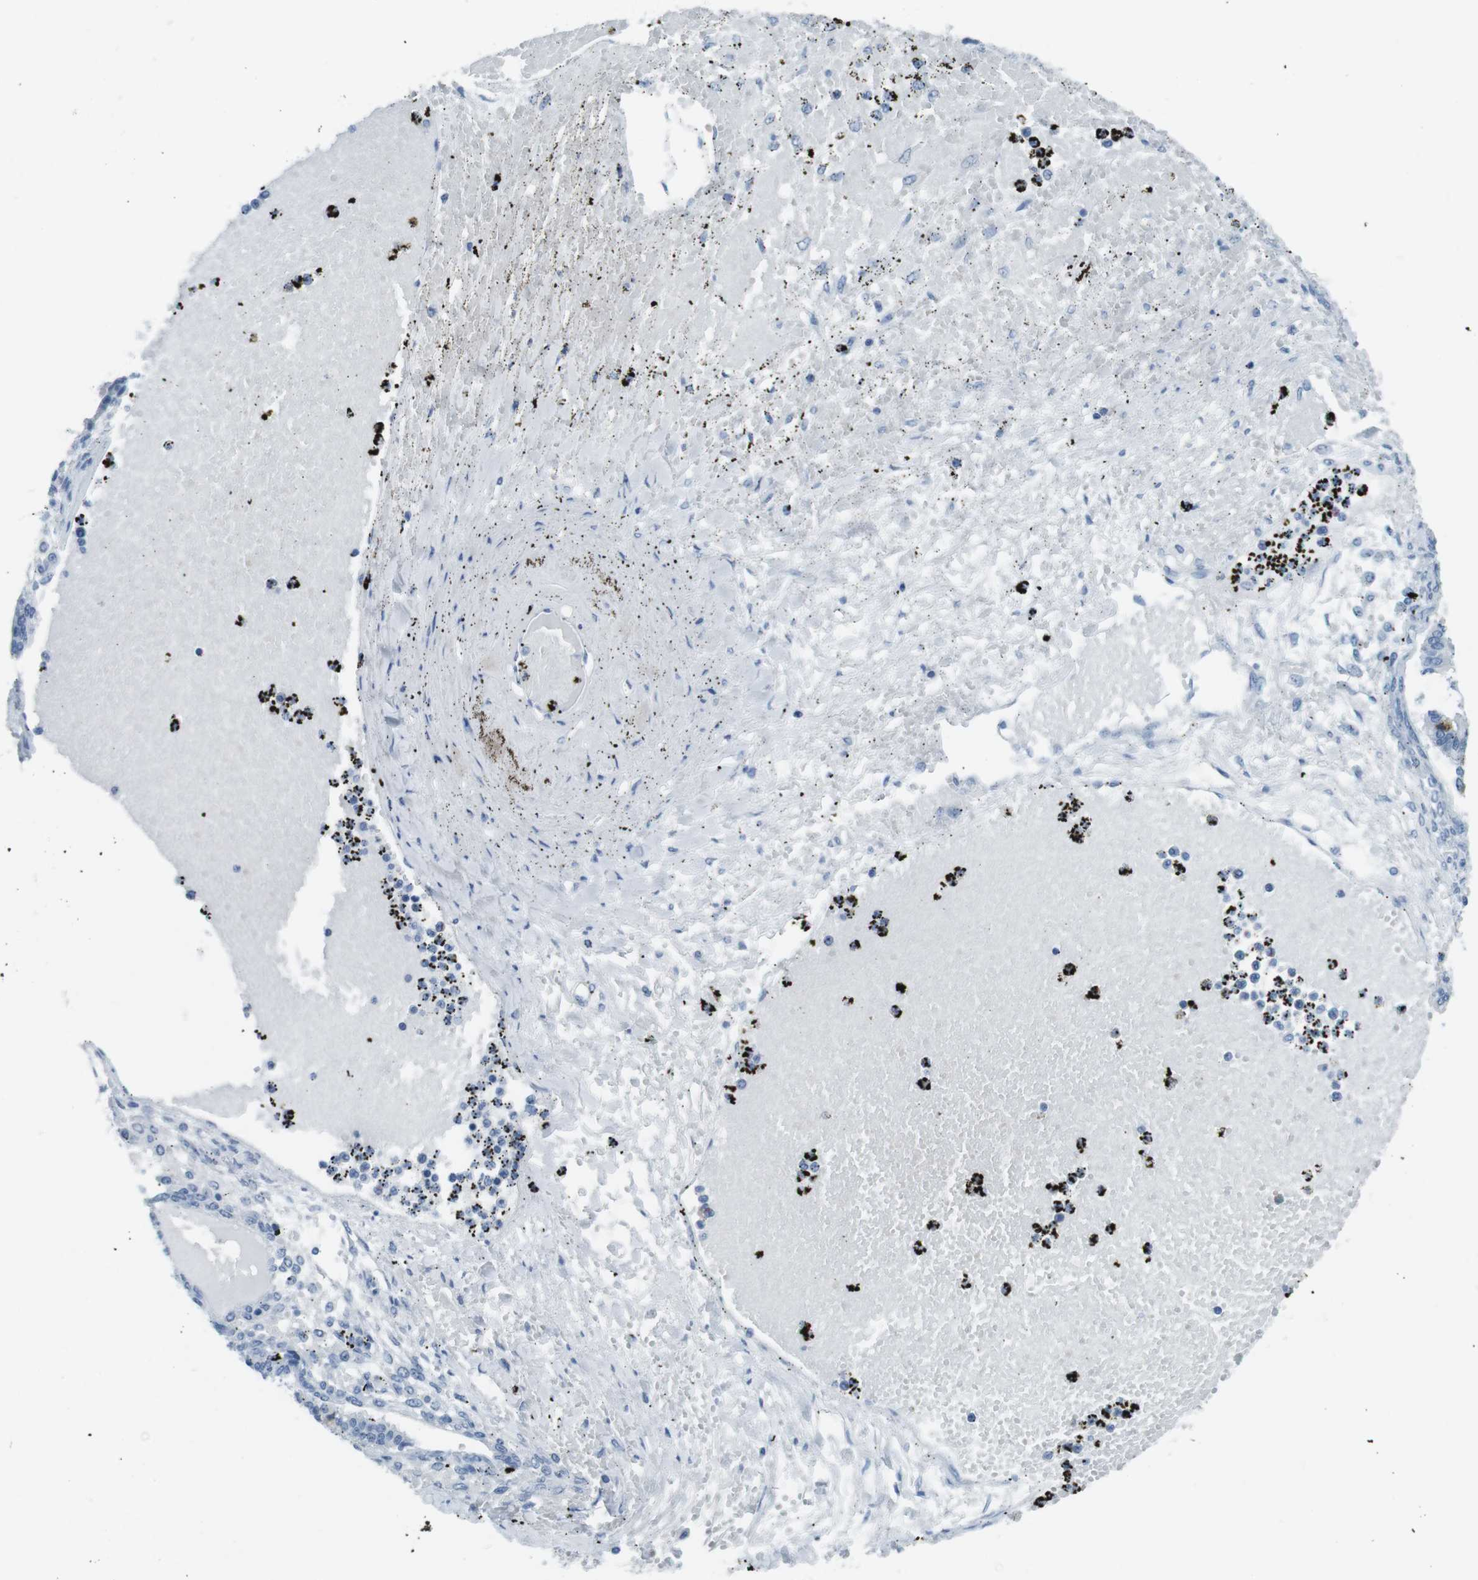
{"staining": {"intensity": "moderate", "quantity": "<25%", "location": "cytoplasmic/membranous"}, "tissue": "ovarian cancer", "cell_type": "Tumor cells", "image_type": "cancer", "snomed": [{"axis": "morphology", "description": "Cystadenocarcinoma, mucinous, NOS"}, {"axis": "topography", "description": "Ovary"}], "caption": "DAB immunohistochemical staining of human ovarian mucinous cystadenocarcinoma demonstrates moderate cytoplasmic/membranous protein staining in approximately <25% of tumor cells.", "gene": "TMEM207", "patient": {"sex": "female", "age": 73}}